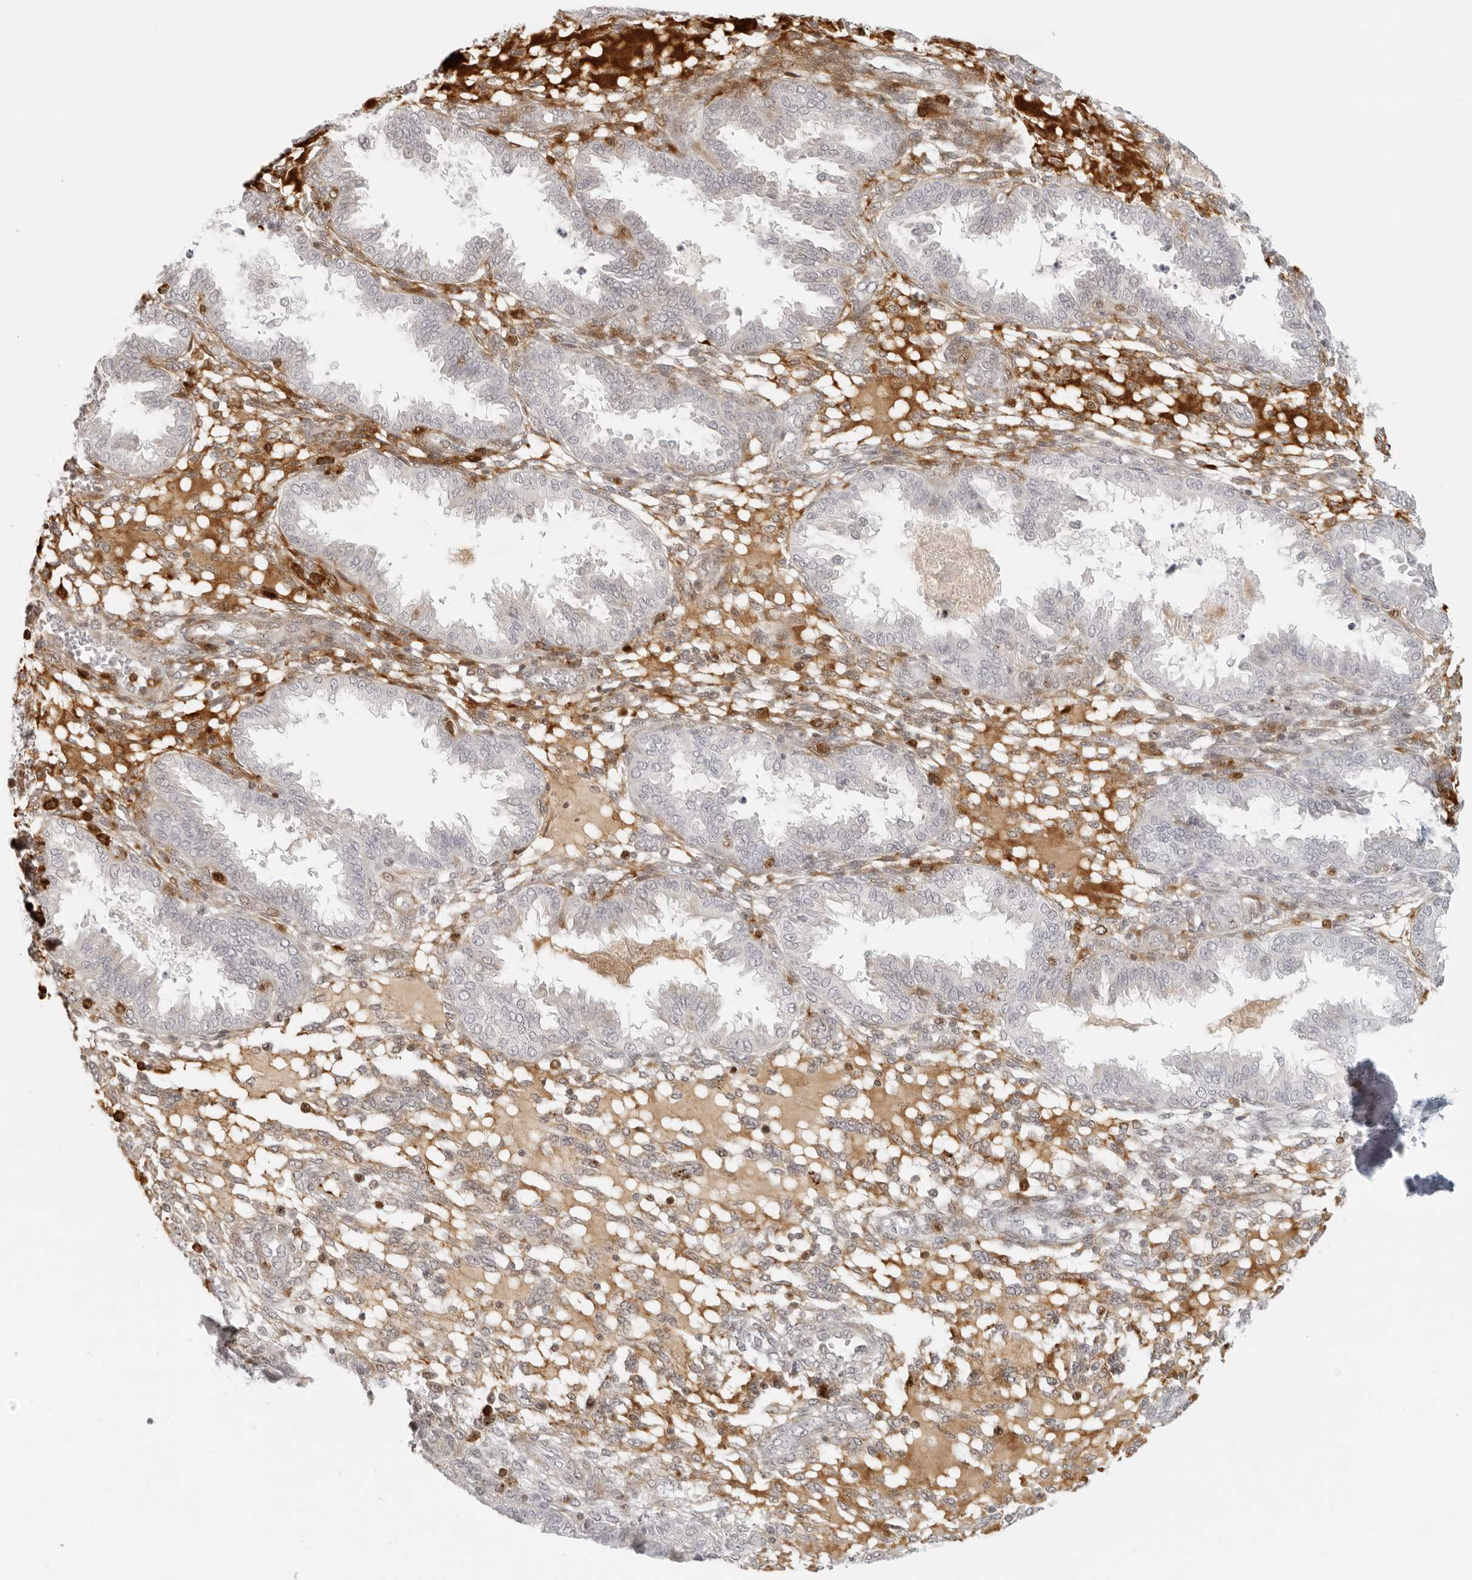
{"staining": {"intensity": "moderate", "quantity": "<25%", "location": "cytoplasmic/membranous"}, "tissue": "endometrium", "cell_type": "Cells in endometrial stroma", "image_type": "normal", "snomed": [{"axis": "morphology", "description": "Normal tissue, NOS"}, {"axis": "topography", "description": "Endometrium"}], "caption": "A histopathology image of endometrium stained for a protein exhibits moderate cytoplasmic/membranous brown staining in cells in endometrial stroma. Using DAB (3,3'-diaminobenzidine) (brown) and hematoxylin (blue) stains, captured at high magnification using brightfield microscopy.", "gene": "ZNF678", "patient": {"sex": "female", "age": 33}}